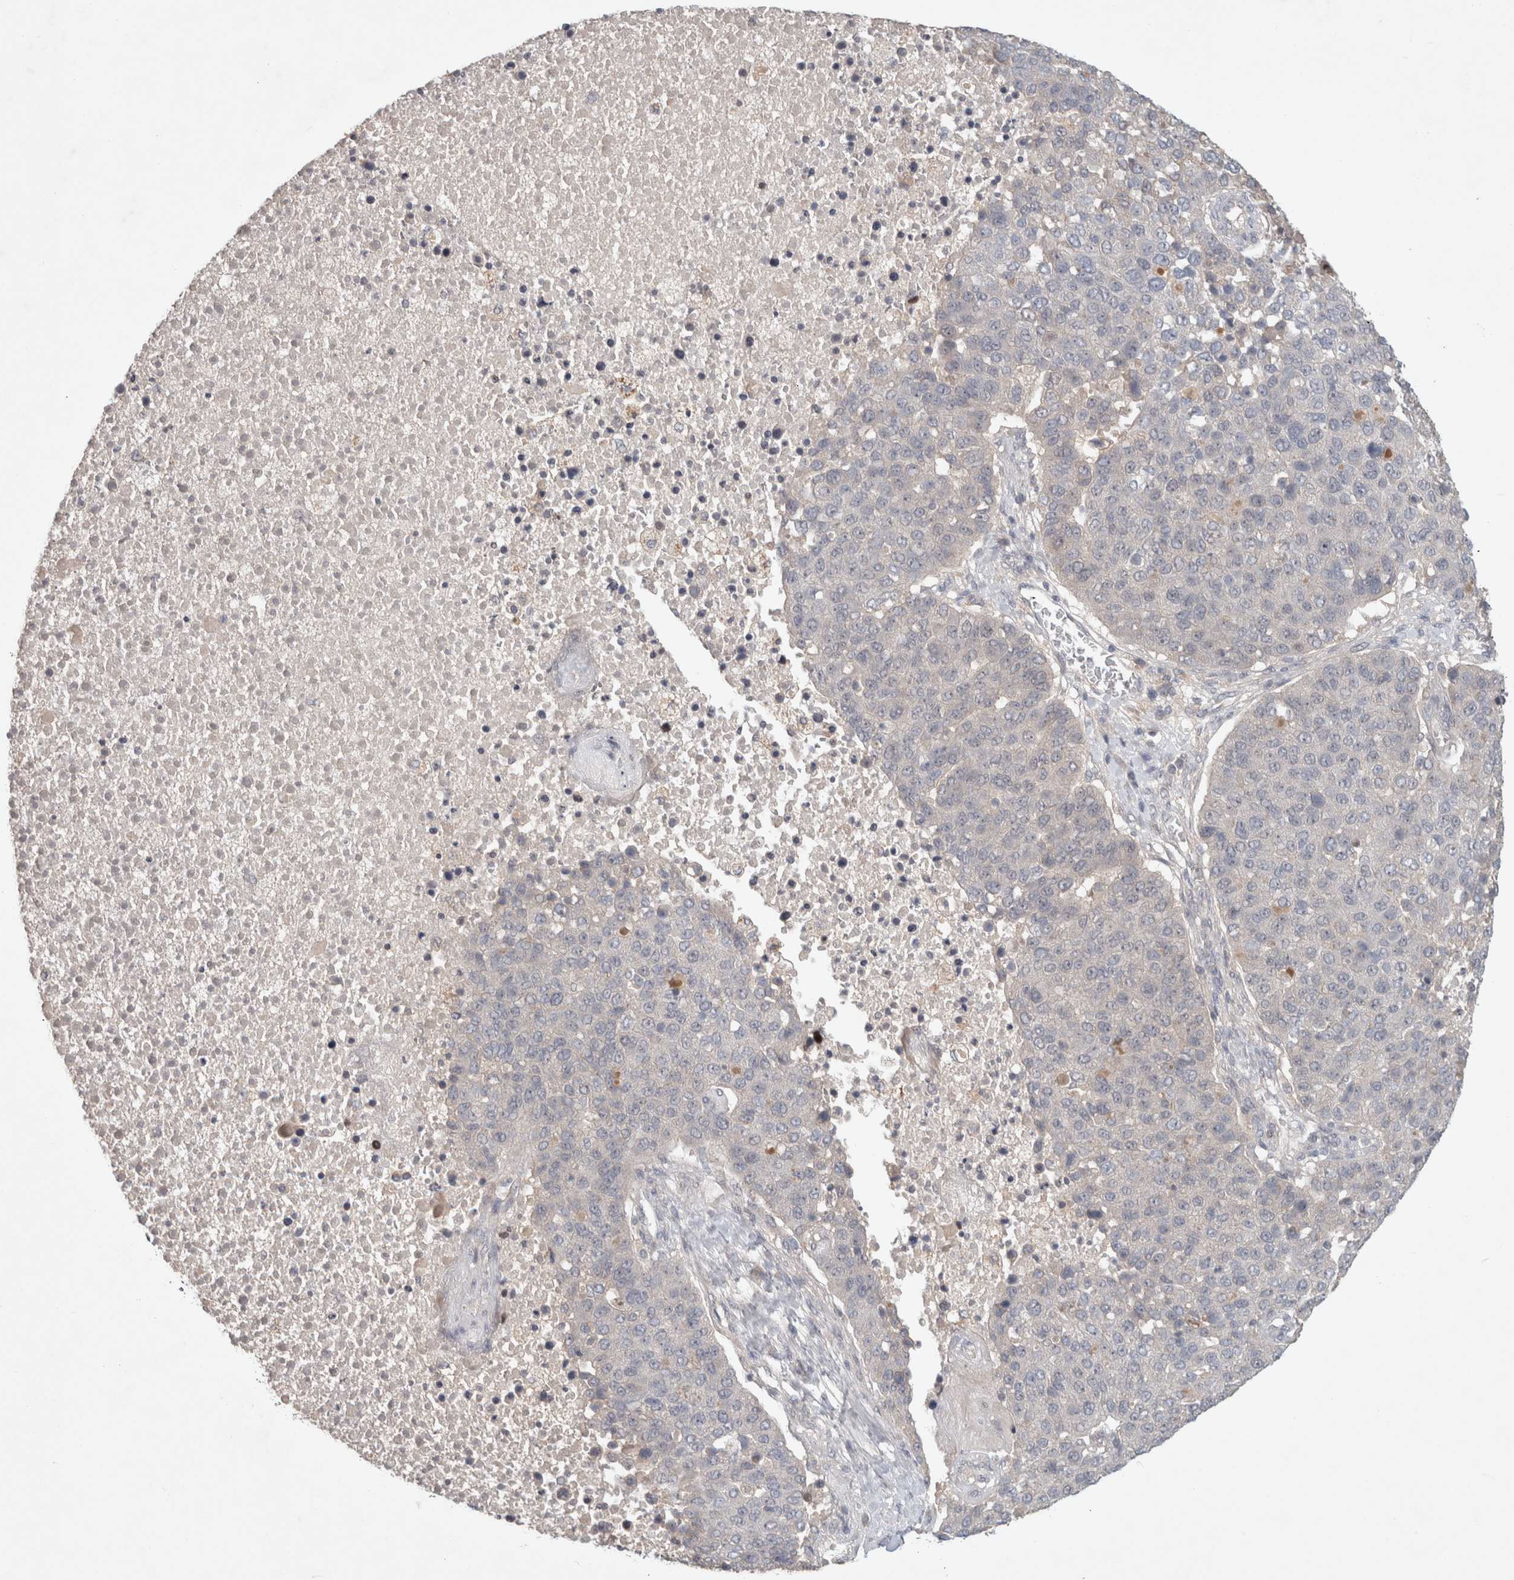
{"staining": {"intensity": "negative", "quantity": "none", "location": "none"}, "tissue": "pancreatic cancer", "cell_type": "Tumor cells", "image_type": "cancer", "snomed": [{"axis": "morphology", "description": "Adenocarcinoma, NOS"}, {"axis": "topography", "description": "Pancreas"}], "caption": "Immunohistochemistry histopathology image of pancreatic adenocarcinoma stained for a protein (brown), which demonstrates no staining in tumor cells.", "gene": "RASAL2", "patient": {"sex": "female", "age": 61}}